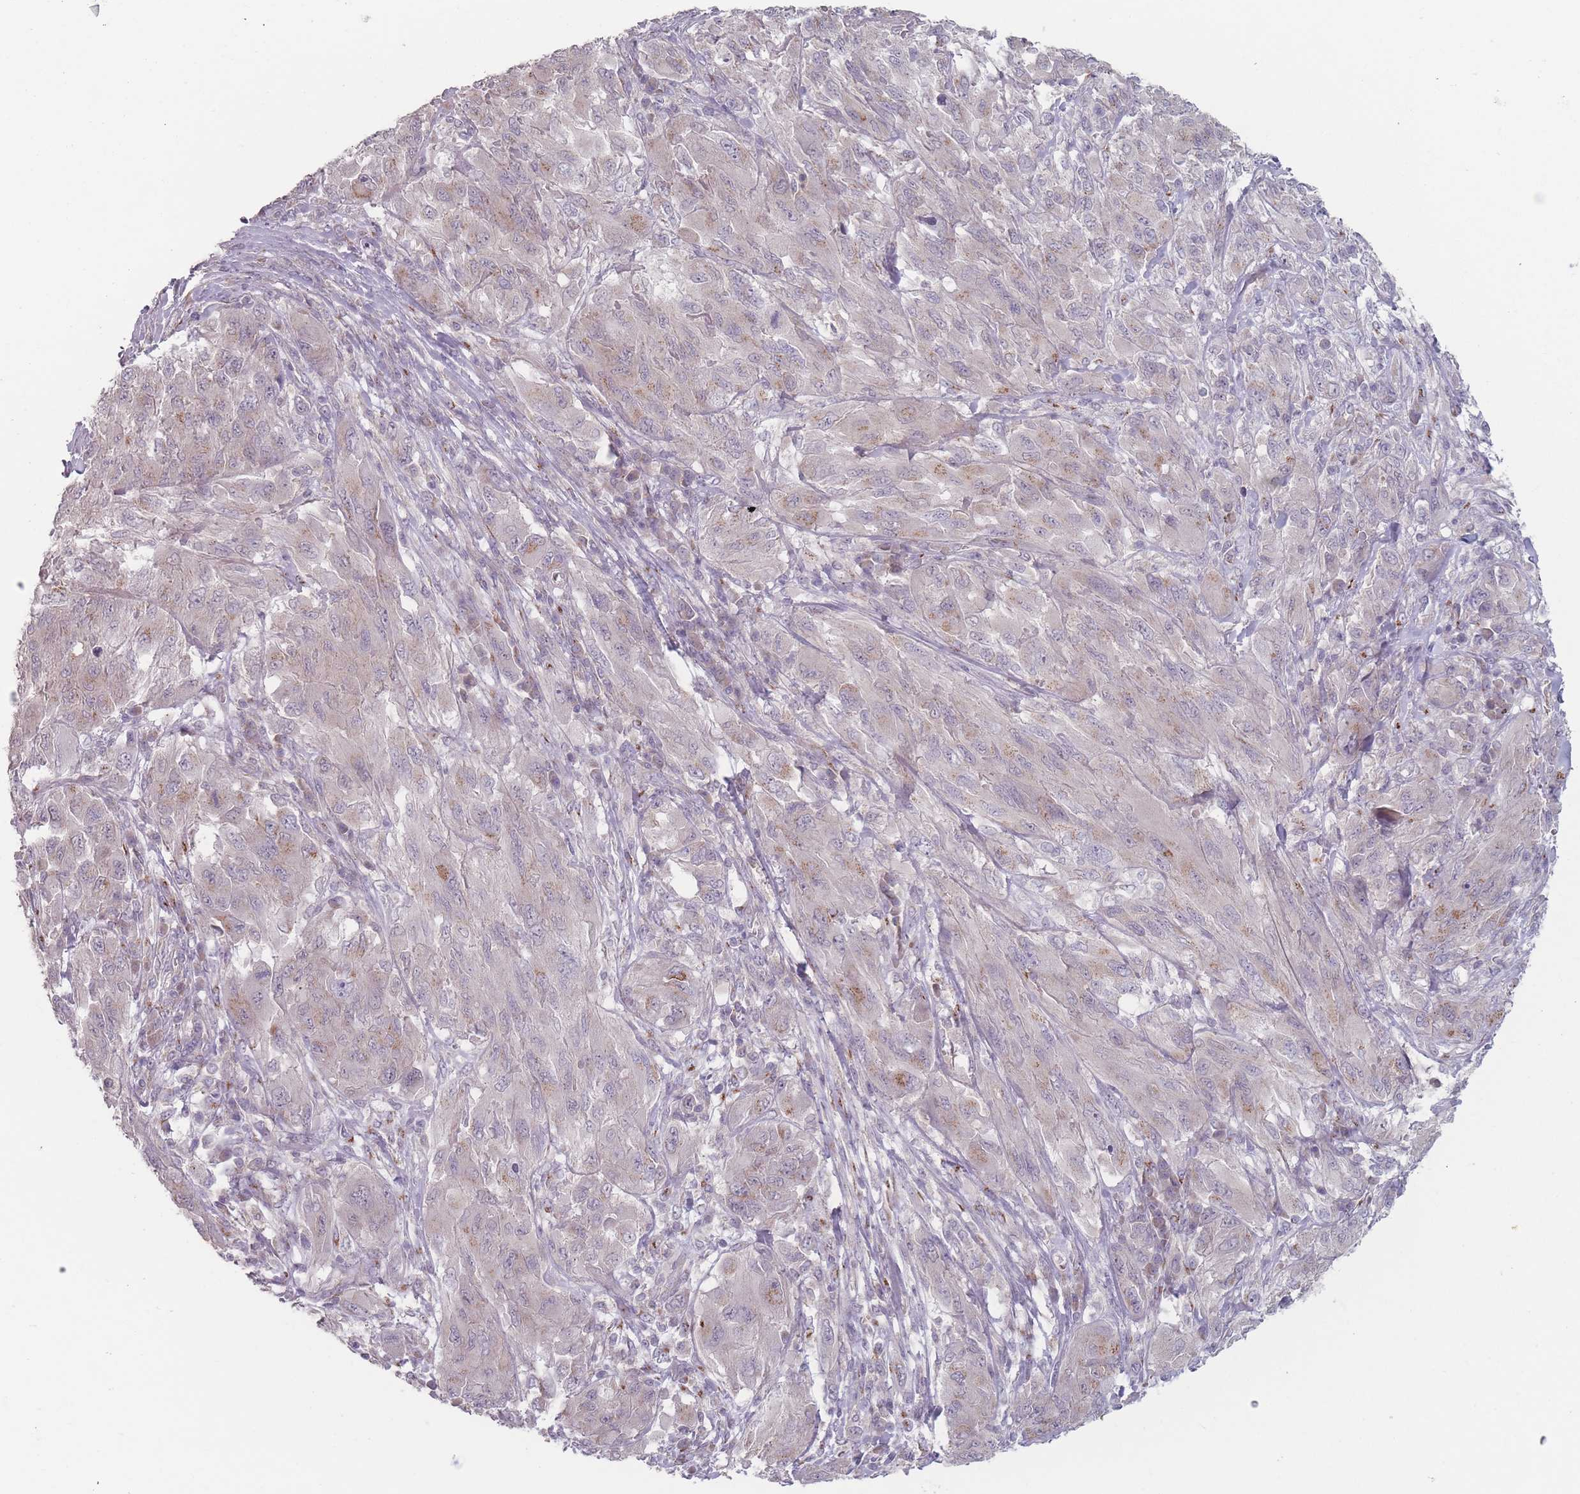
{"staining": {"intensity": "weak", "quantity": "<25%", "location": "cytoplasmic/membranous"}, "tissue": "melanoma", "cell_type": "Tumor cells", "image_type": "cancer", "snomed": [{"axis": "morphology", "description": "Malignant melanoma, NOS"}, {"axis": "topography", "description": "Skin"}], "caption": "Tumor cells show no significant positivity in malignant melanoma. The staining is performed using DAB (3,3'-diaminobenzidine) brown chromogen with nuclei counter-stained in using hematoxylin.", "gene": "AKAIN1", "patient": {"sex": "female", "age": 91}}